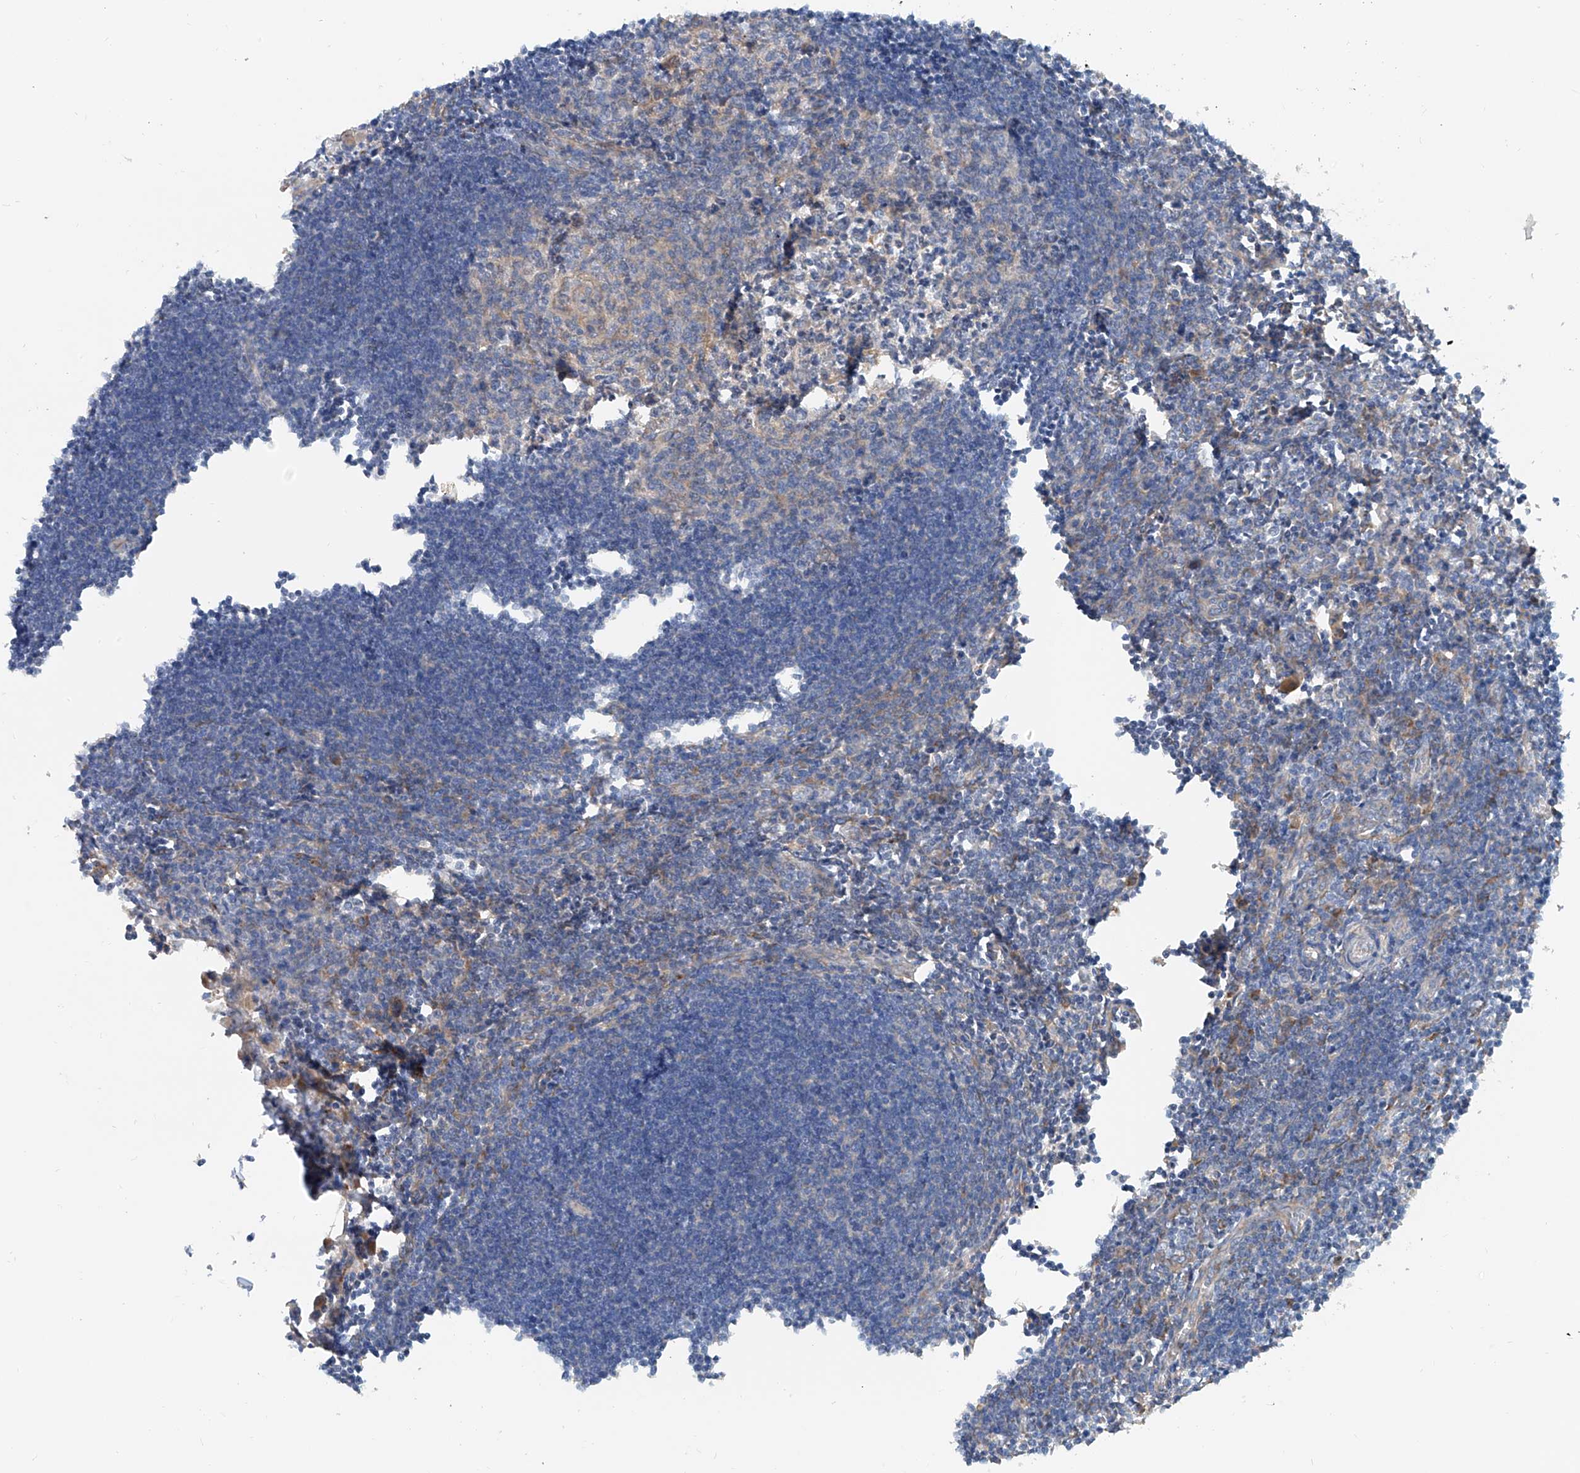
{"staining": {"intensity": "moderate", "quantity": ">75%", "location": "cytoplasmic/membranous"}, "tissue": "lymph node", "cell_type": "Germinal center cells", "image_type": "normal", "snomed": [{"axis": "morphology", "description": "Normal tissue, NOS"}, {"axis": "morphology", "description": "Malignant melanoma, Metastatic site"}, {"axis": "topography", "description": "Lymph node"}], "caption": "Immunohistochemistry (DAB) staining of benign lymph node reveals moderate cytoplasmic/membranous protein expression in about >75% of germinal center cells. The staining was performed using DAB to visualize the protein expression in brown, while the nuclei were stained in blue with hematoxylin (Magnification: 20x).", "gene": "SNAP29", "patient": {"sex": "male", "age": 41}}